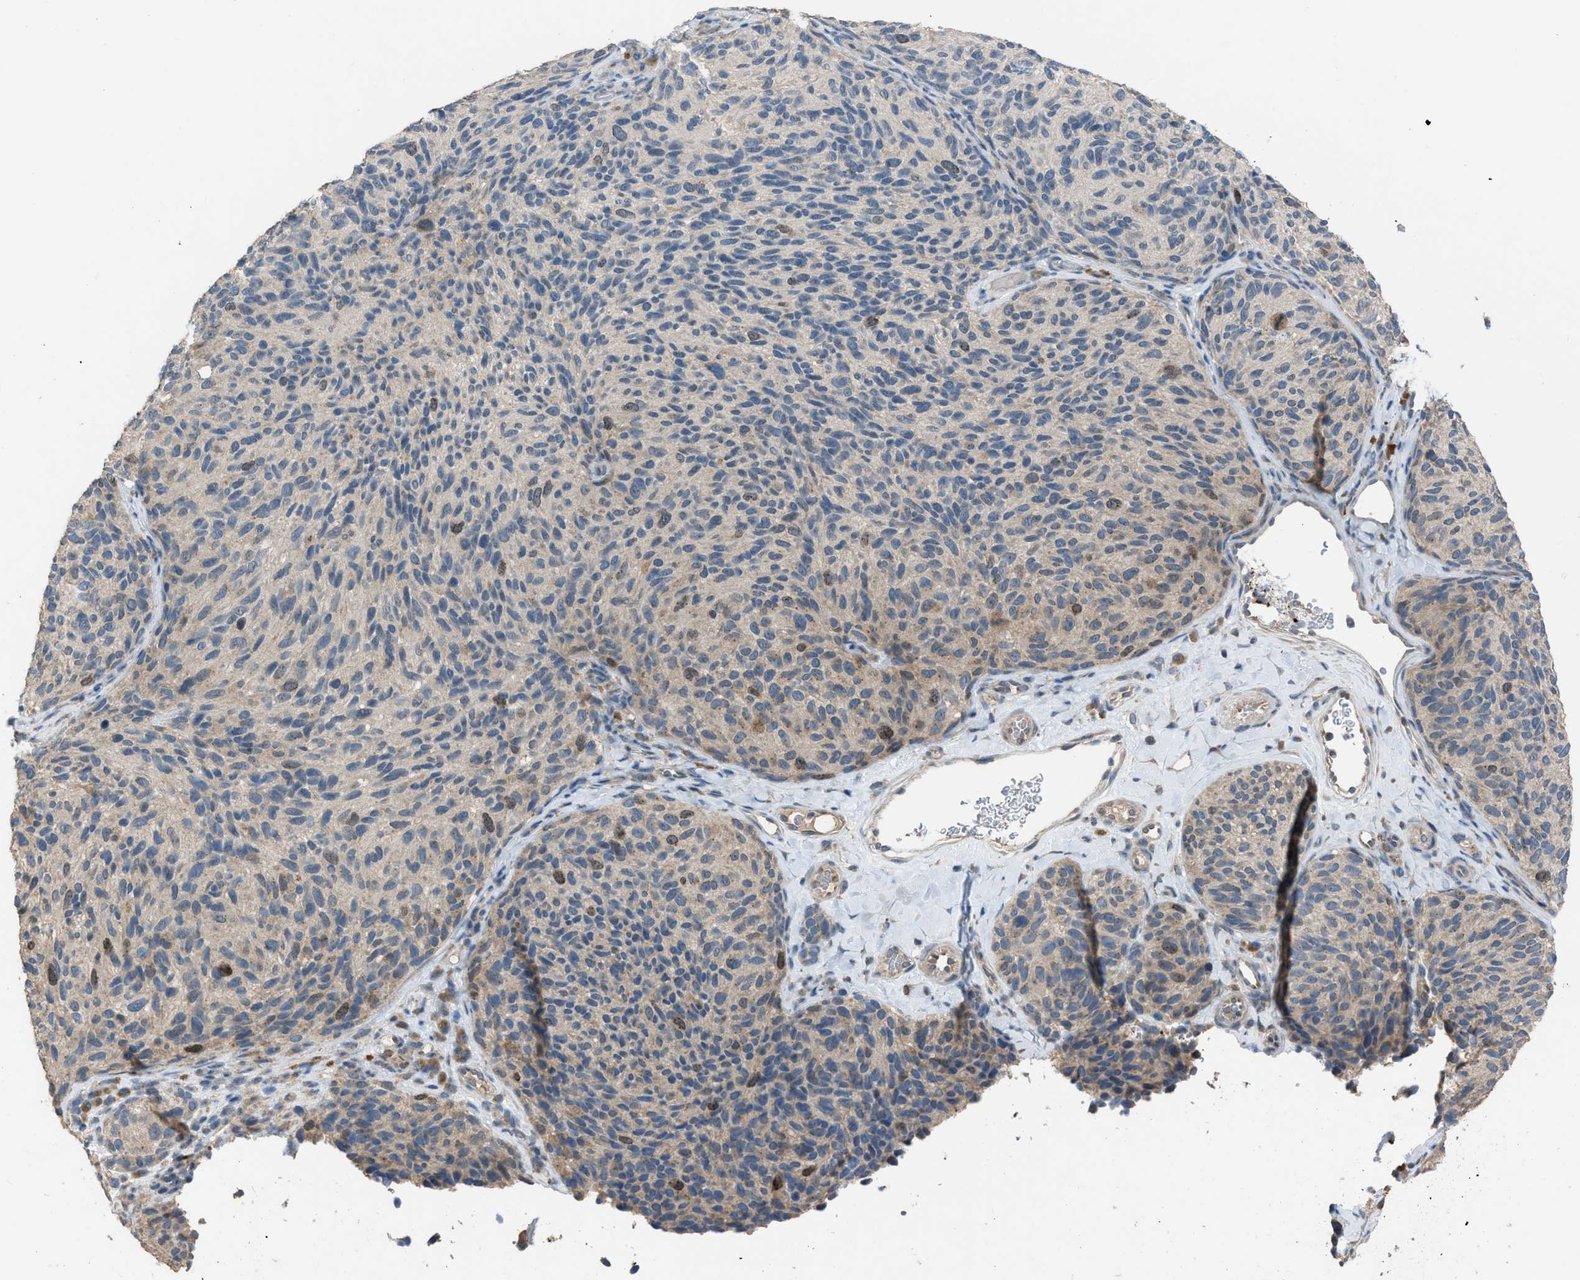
{"staining": {"intensity": "moderate", "quantity": "<25%", "location": "cytoplasmic/membranous,nuclear"}, "tissue": "melanoma", "cell_type": "Tumor cells", "image_type": "cancer", "snomed": [{"axis": "morphology", "description": "Malignant melanoma, NOS"}, {"axis": "topography", "description": "Skin"}], "caption": "Immunohistochemistry of melanoma shows low levels of moderate cytoplasmic/membranous and nuclear expression in approximately <25% of tumor cells. The protein of interest is stained brown, and the nuclei are stained in blue (DAB IHC with brightfield microscopy, high magnification).", "gene": "MIS18A", "patient": {"sex": "female", "age": 73}}